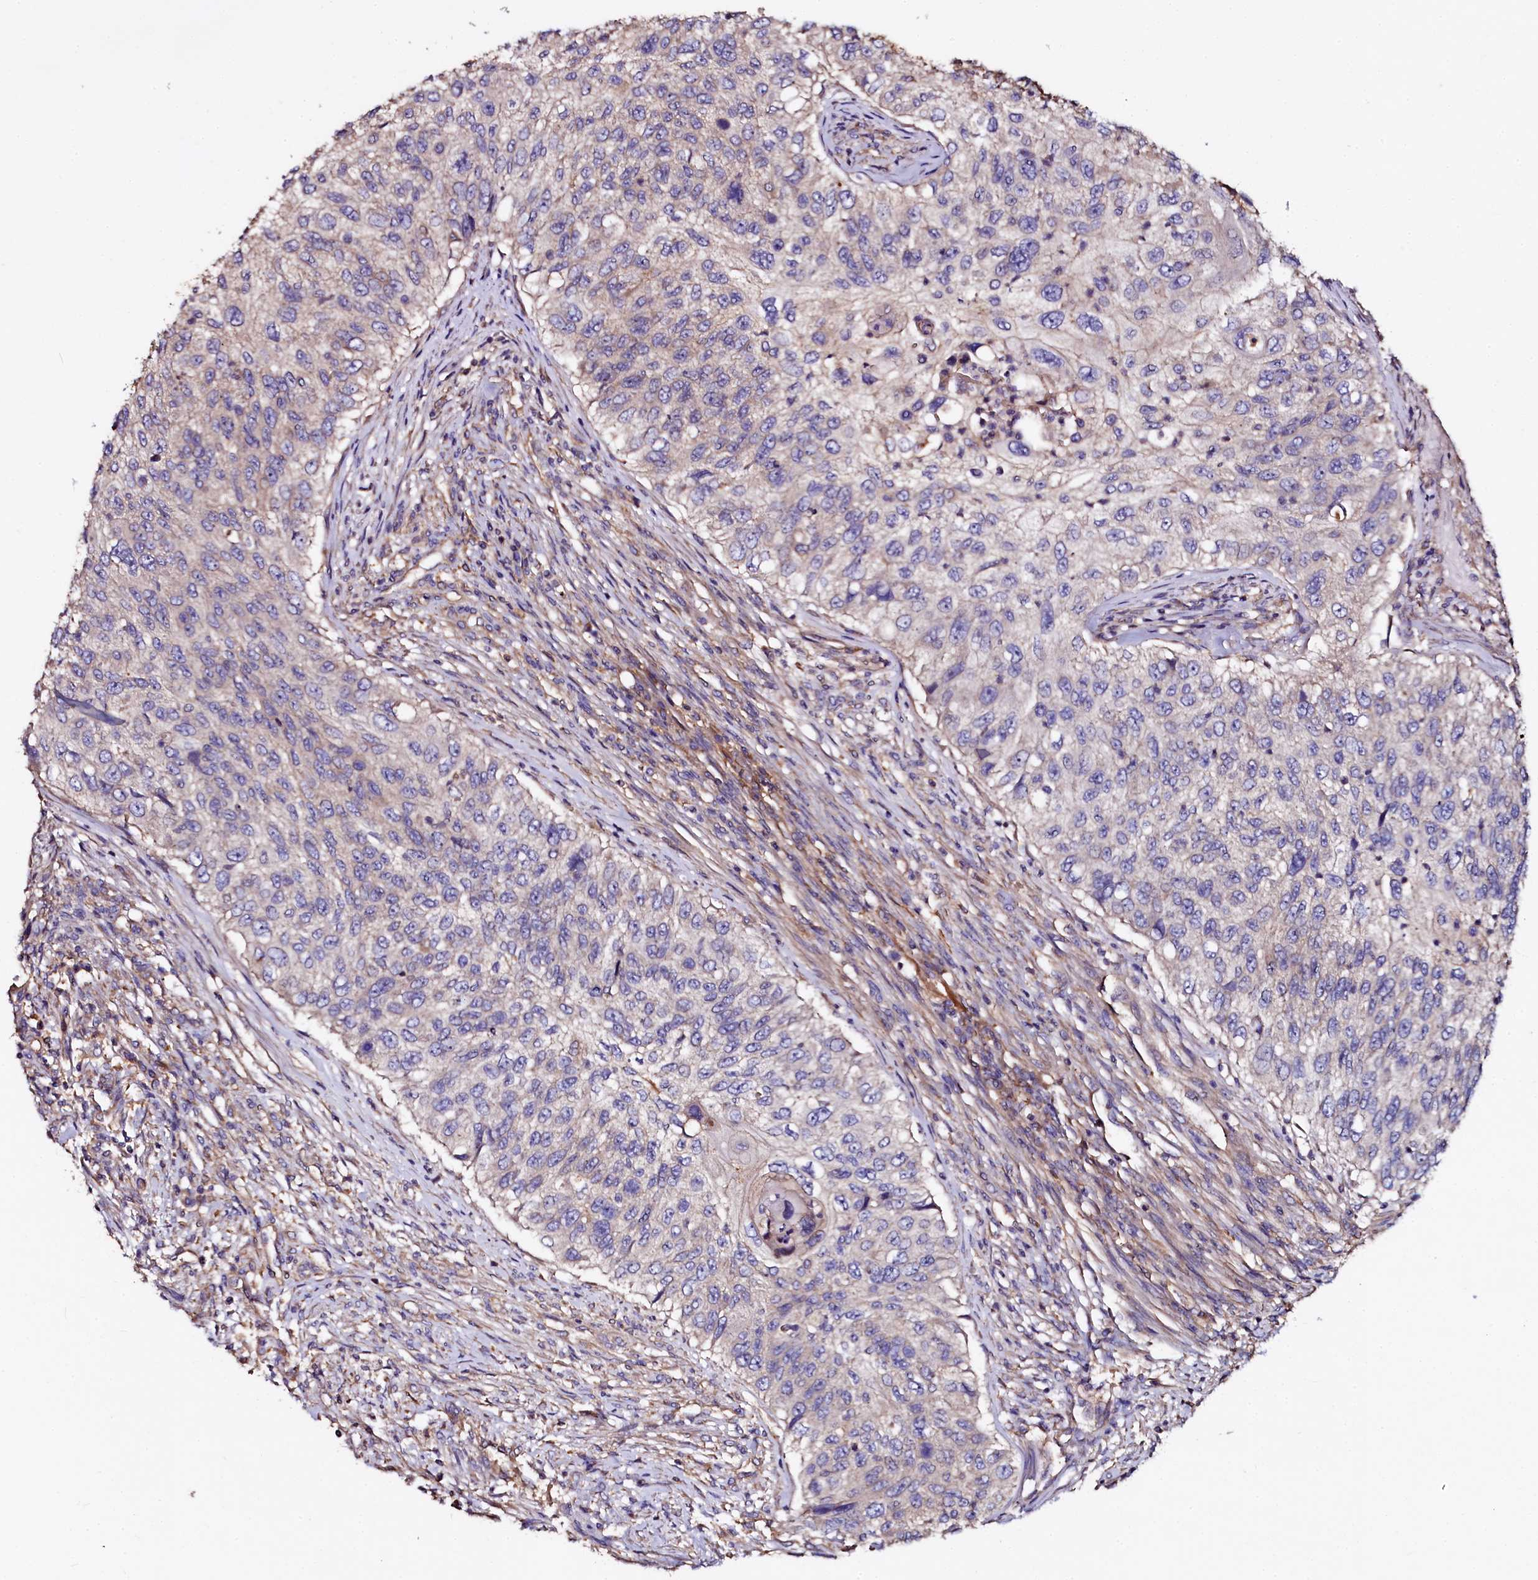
{"staining": {"intensity": "negative", "quantity": "none", "location": "none"}, "tissue": "urothelial cancer", "cell_type": "Tumor cells", "image_type": "cancer", "snomed": [{"axis": "morphology", "description": "Urothelial carcinoma, High grade"}, {"axis": "topography", "description": "Urinary bladder"}], "caption": "Immunohistochemistry of human urothelial cancer exhibits no expression in tumor cells.", "gene": "APPL2", "patient": {"sex": "female", "age": 60}}